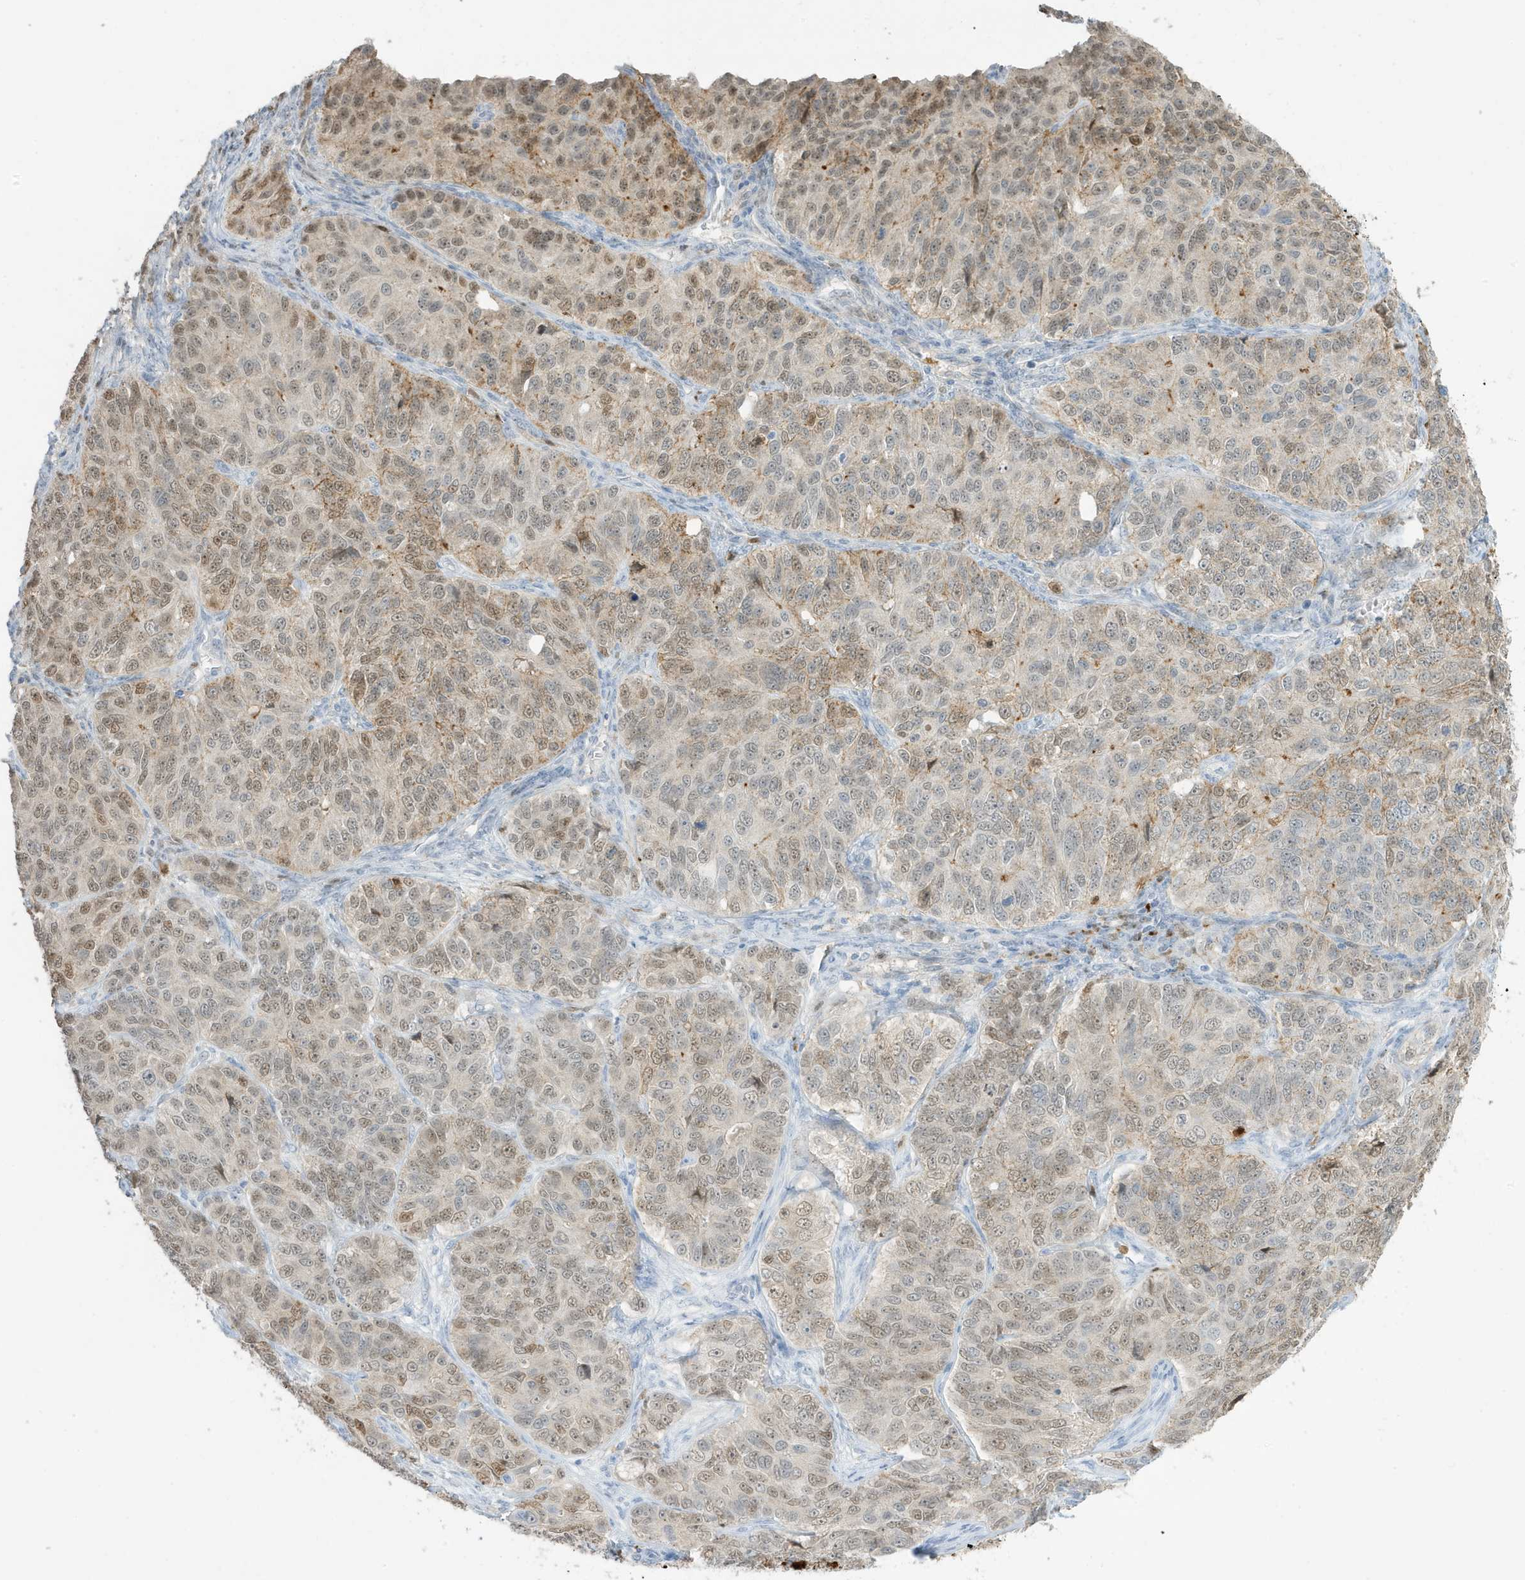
{"staining": {"intensity": "moderate", "quantity": ">75%", "location": "nuclear"}, "tissue": "ovarian cancer", "cell_type": "Tumor cells", "image_type": "cancer", "snomed": [{"axis": "morphology", "description": "Carcinoma, endometroid"}, {"axis": "topography", "description": "Ovary"}], "caption": "Immunohistochemistry (IHC) histopathology image of human ovarian cancer stained for a protein (brown), which demonstrates medium levels of moderate nuclear expression in about >75% of tumor cells.", "gene": "GCA", "patient": {"sex": "female", "age": 51}}